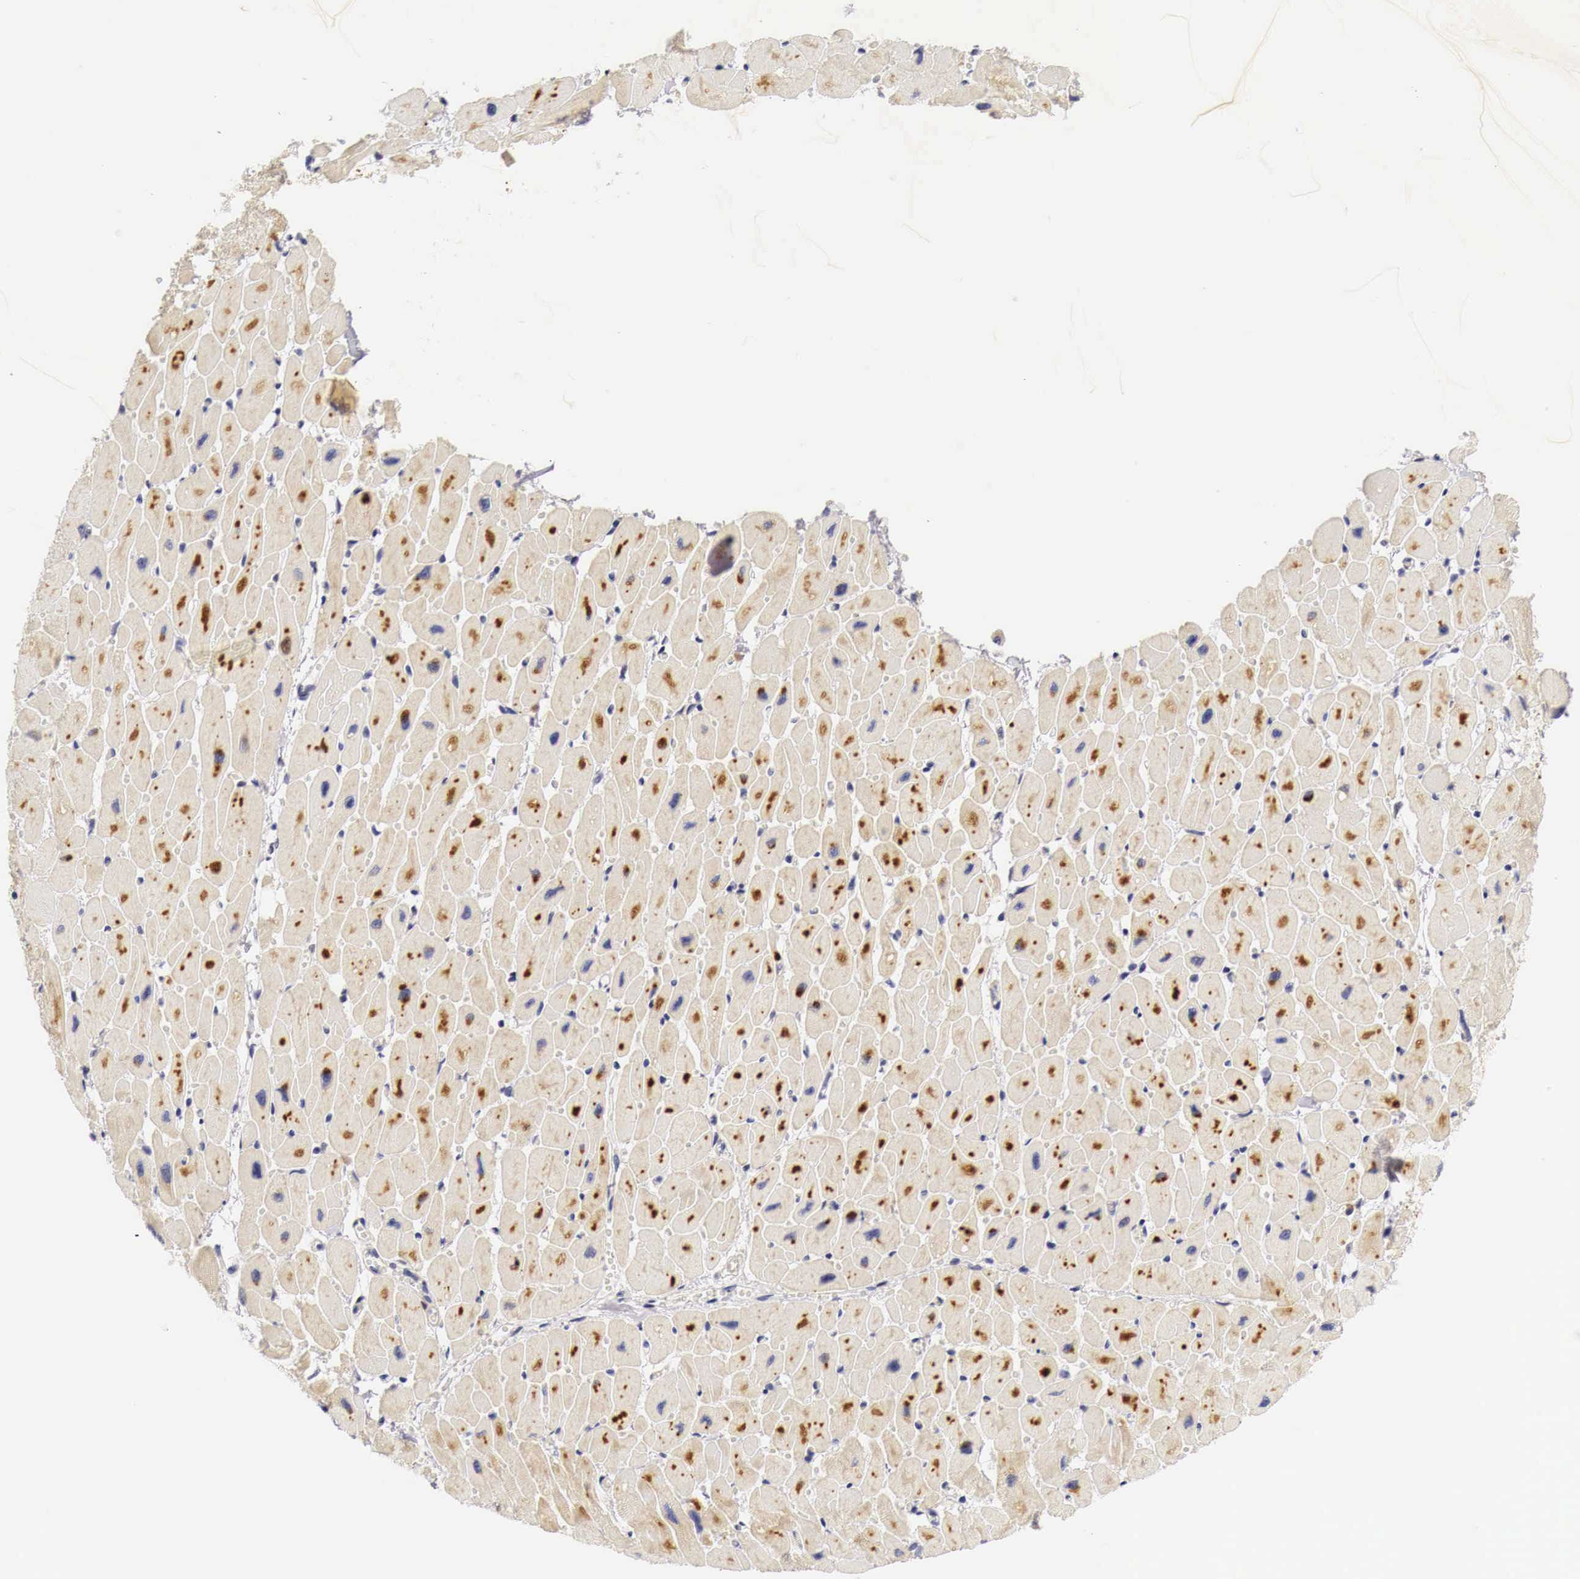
{"staining": {"intensity": "moderate", "quantity": ">75%", "location": "cytoplasmic/membranous"}, "tissue": "heart muscle", "cell_type": "Cardiomyocytes", "image_type": "normal", "snomed": [{"axis": "morphology", "description": "Normal tissue, NOS"}, {"axis": "topography", "description": "Heart"}], "caption": "Cardiomyocytes display medium levels of moderate cytoplasmic/membranous expression in about >75% of cells in benign heart muscle.", "gene": "CASP3", "patient": {"sex": "female", "age": 54}}